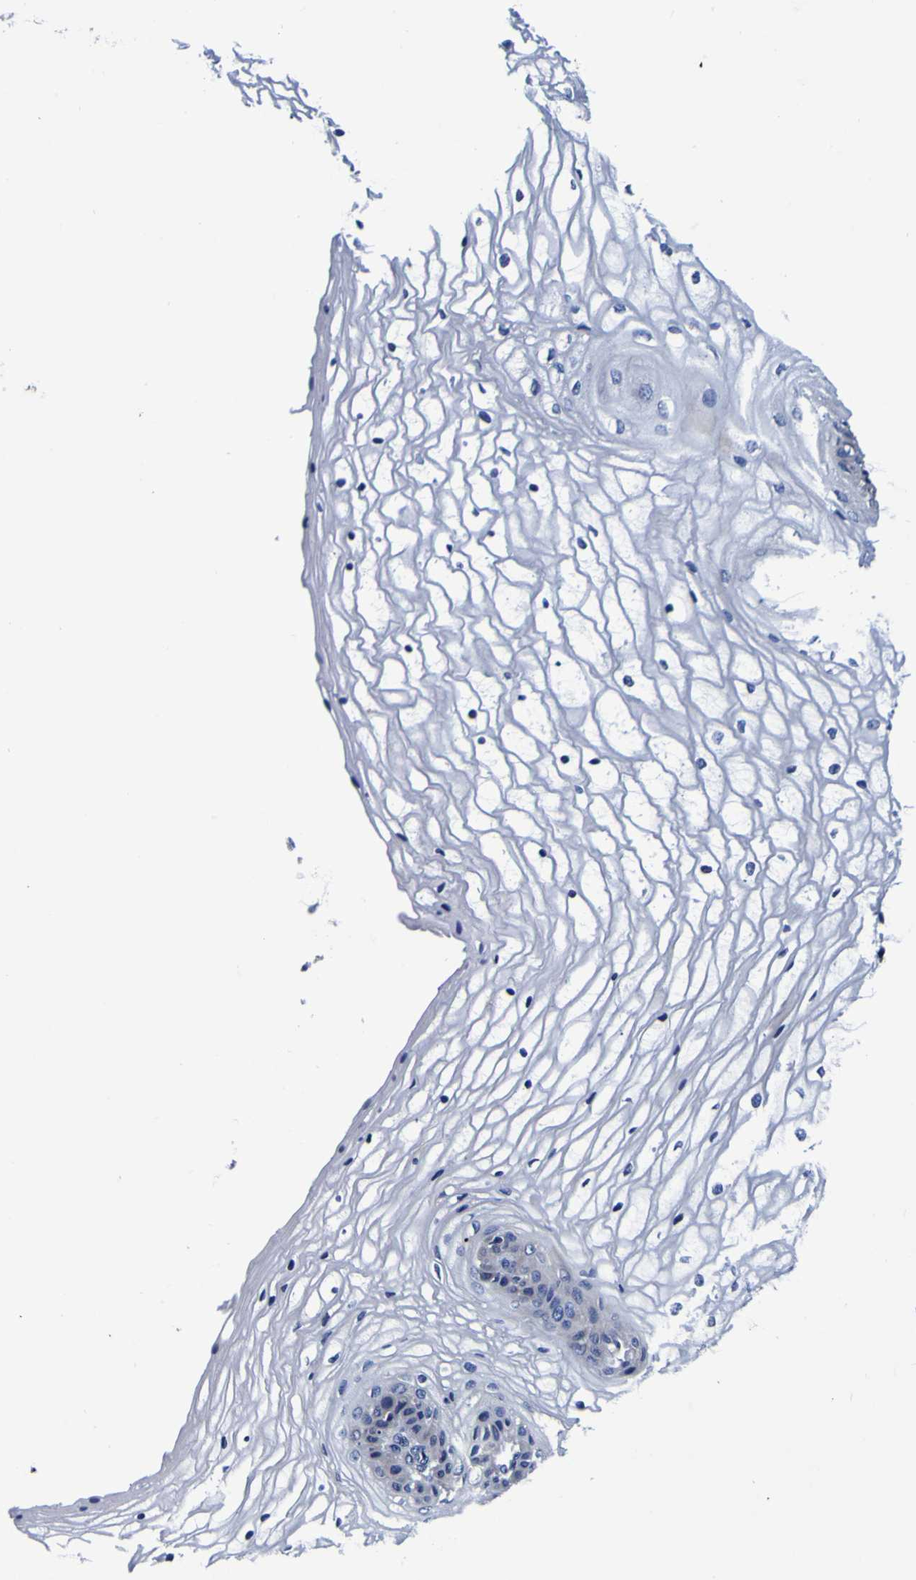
{"staining": {"intensity": "negative", "quantity": "none", "location": "none"}, "tissue": "vagina", "cell_type": "Squamous epithelial cells", "image_type": "normal", "snomed": [{"axis": "morphology", "description": "Normal tissue, NOS"}, {"axis": "topography", "description": "Vagina"}], "caption": "Immunohistochemical staining of normal vagina shows no significant expression in squamous epithelial cells.", "gene": "PDLIM4", "patient": {"sex": "female", "age": 34}}